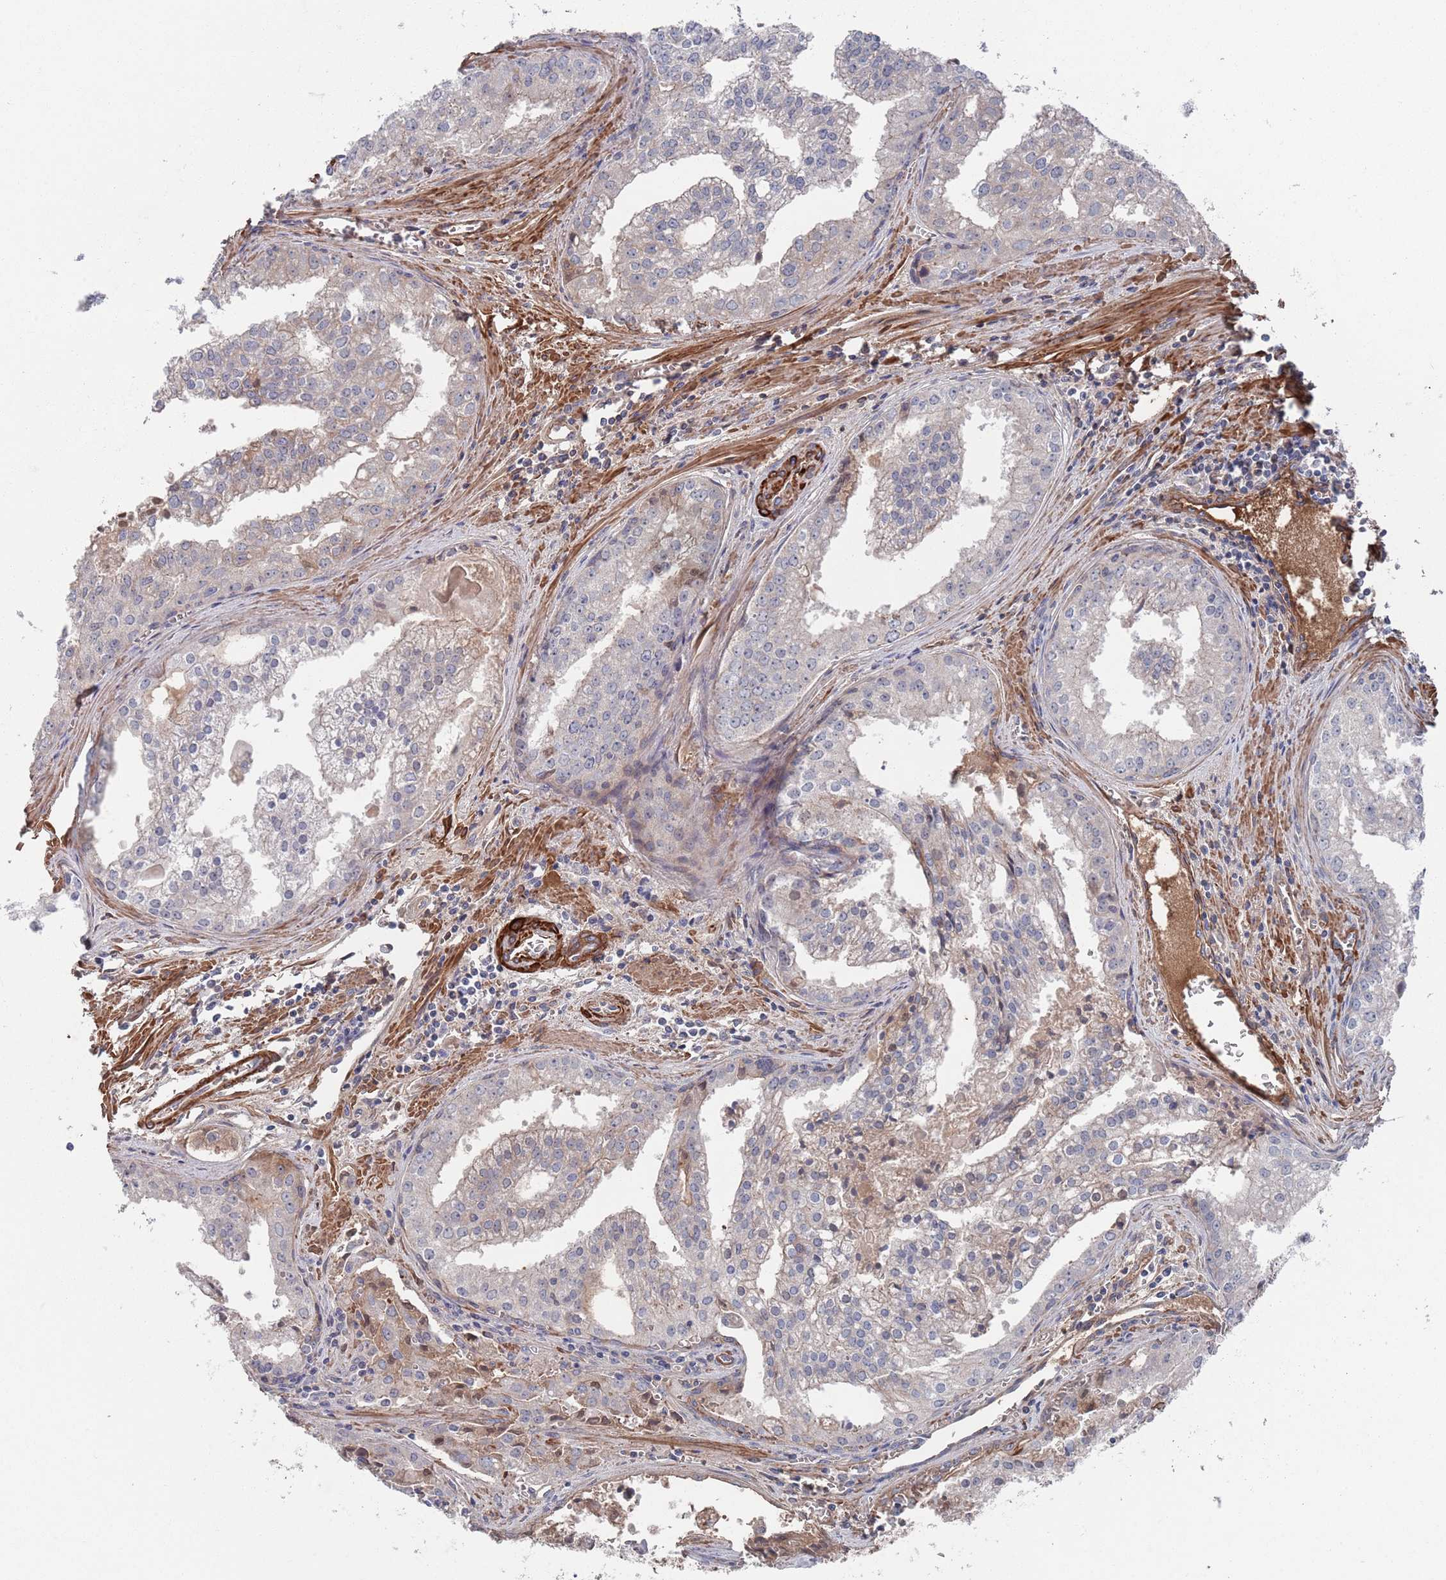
{"staining": {"intensity": "negative", "quantity": "none", "location": "none"}, "tissue": "prostate cancer", "cell_type": "Tumor cells", "image_type": "cancer", "snomed": [{"axis": "morphology", "description": "Adenocarcinoma, High grade"}, {"axis": "topography", "description": "Prostate"}], "caption": "High magnification brightfield microscopy of adenocarcinoma (high-grade) (prostate) stained with DAB (3,3'-diaminobenzidine) (brown) and counterstained with hematoxylin (blue): tumor cells show no significant positivity.", "gene": "PLEKHA4", "patient": {"sex": "male", "age": 68}}